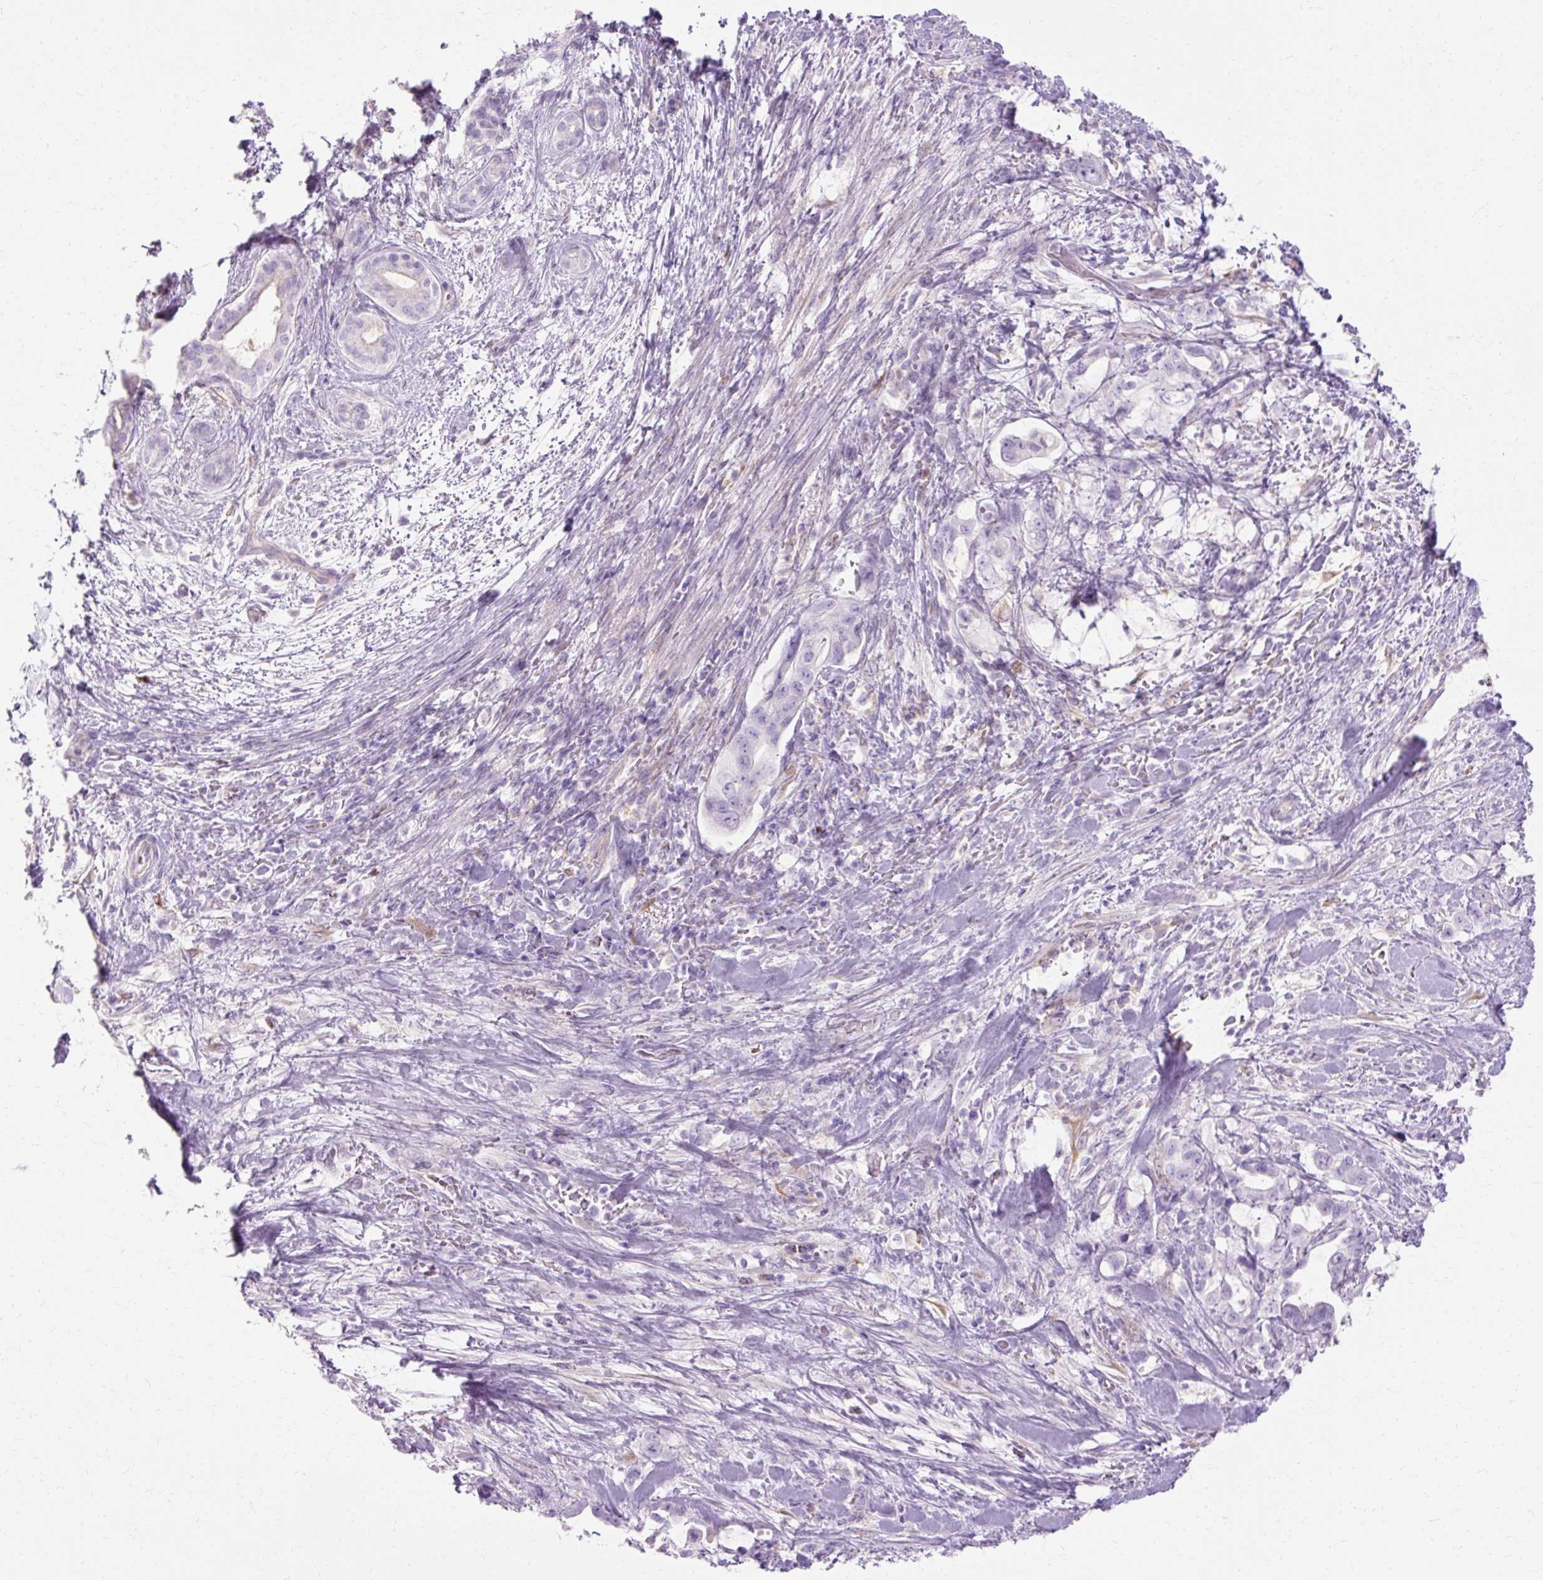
{"staining": {"intensity": "negative", "quantity": "none", "location": "none"}, "tissue": "pancreatic cancer", "cell_type": "Tumor cells", "image_type": "cancer", "snomed": [{"axis": "morphology", "description": "Adenocarcinoma, NOS"}, {"axis": "topography", "description": "Pancreas"}], "caption": "Immunohistochemistry (IHC) of human pancreatic cancer (adenocarcinoma) displays no positivity in tumor cells.", "gene": "HSD11B1", "patient": {"sex": "female", "age": 61}}